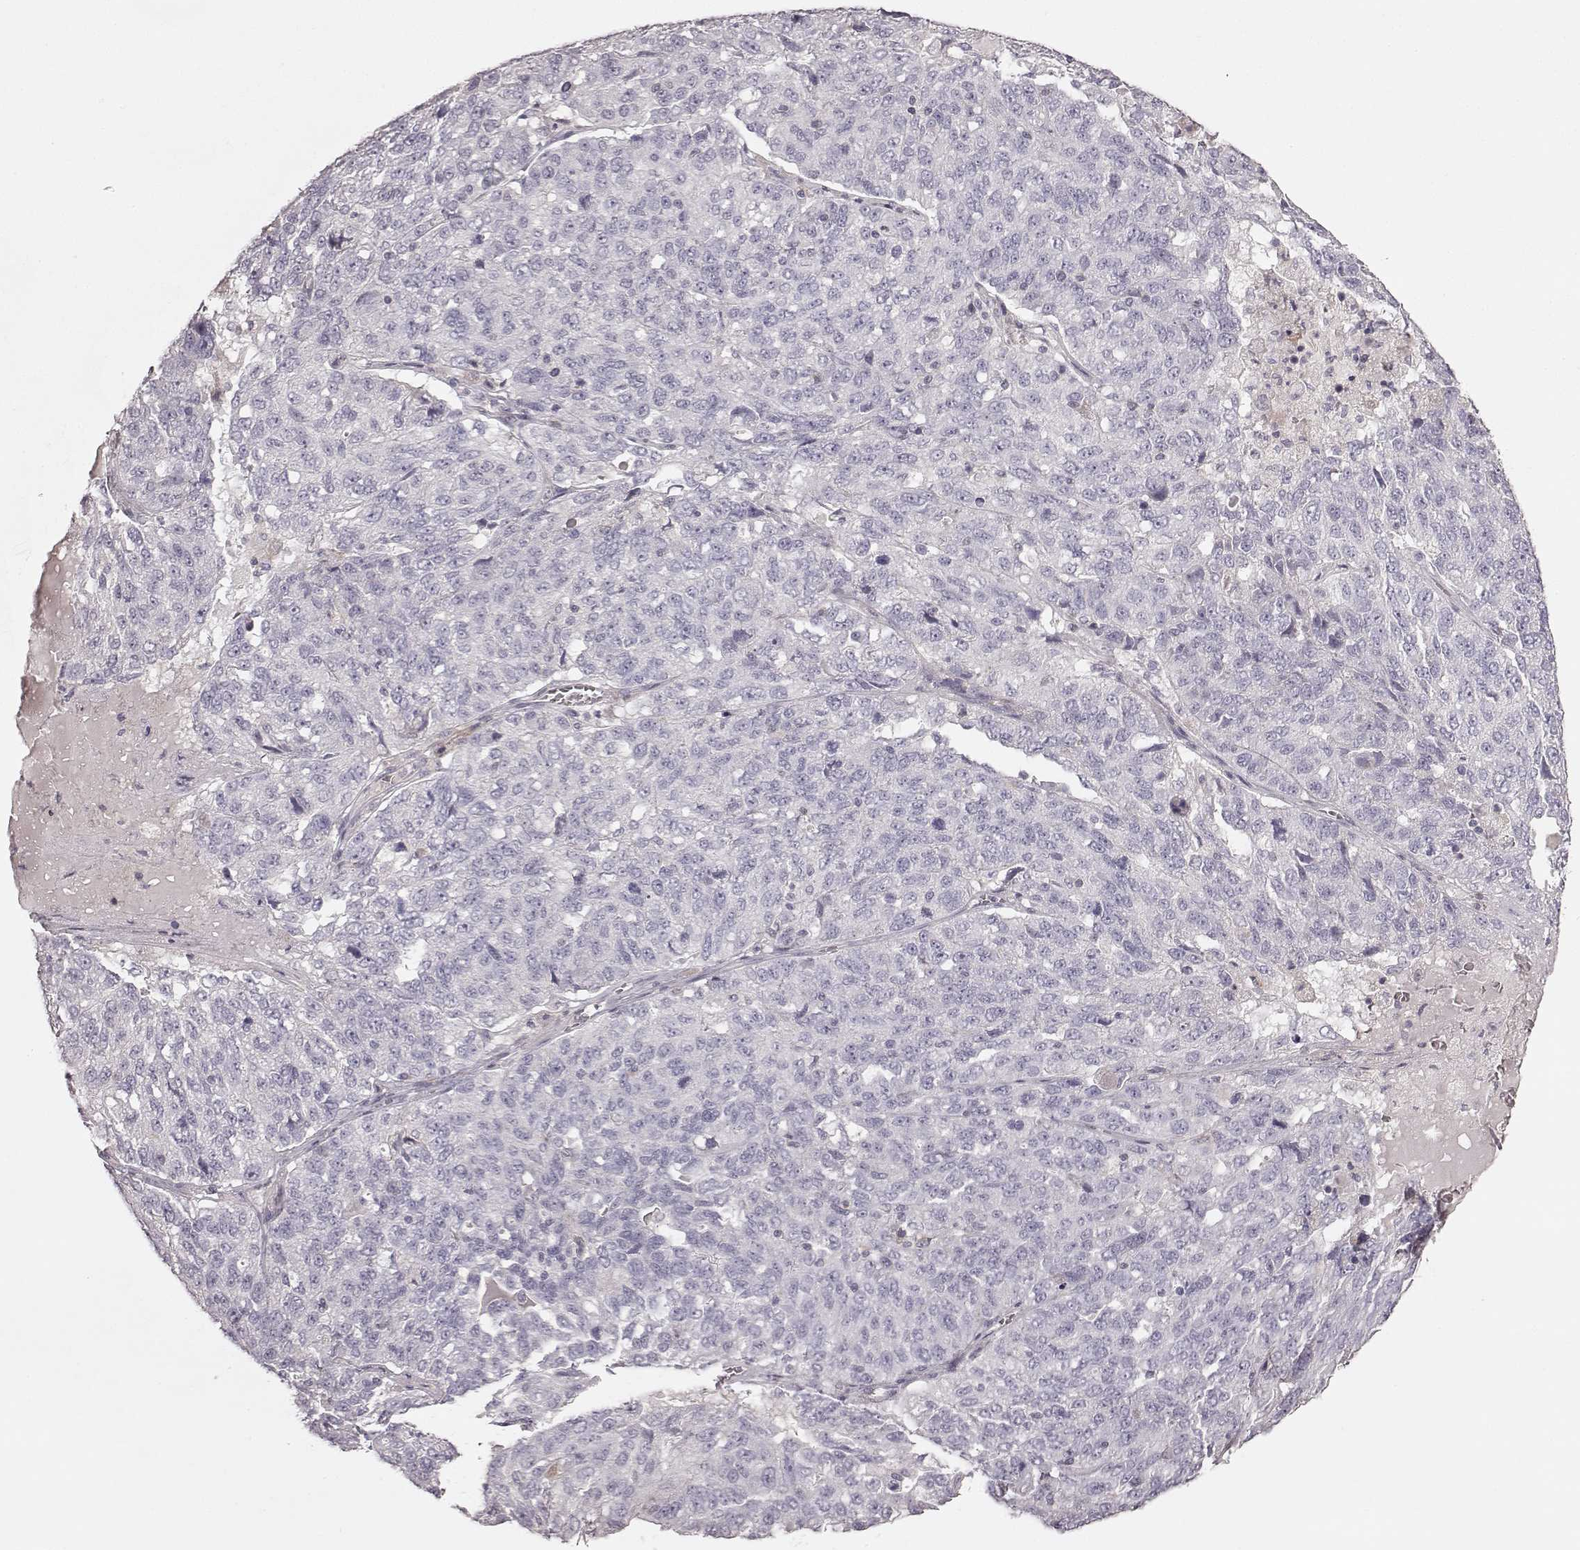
{"staining": {"intensity": "negative", "quantity": "none", "location": "none"}, "tissue": "ovarian cancer", "cell_type": "Tumor cells", "image_type": "cancer", "snomed": [{"axis": "morphology", "description": "Cystadenocarcinoma, serous, NOS"}, {"axis": "topography", "description": "Ovary"}], "caption": "Tumor cells show no significant positivity in serous cystadenocarcinoma (ovarian).", "gene": "PRLHR", "patient": {"sex": "female", "age": 71}}